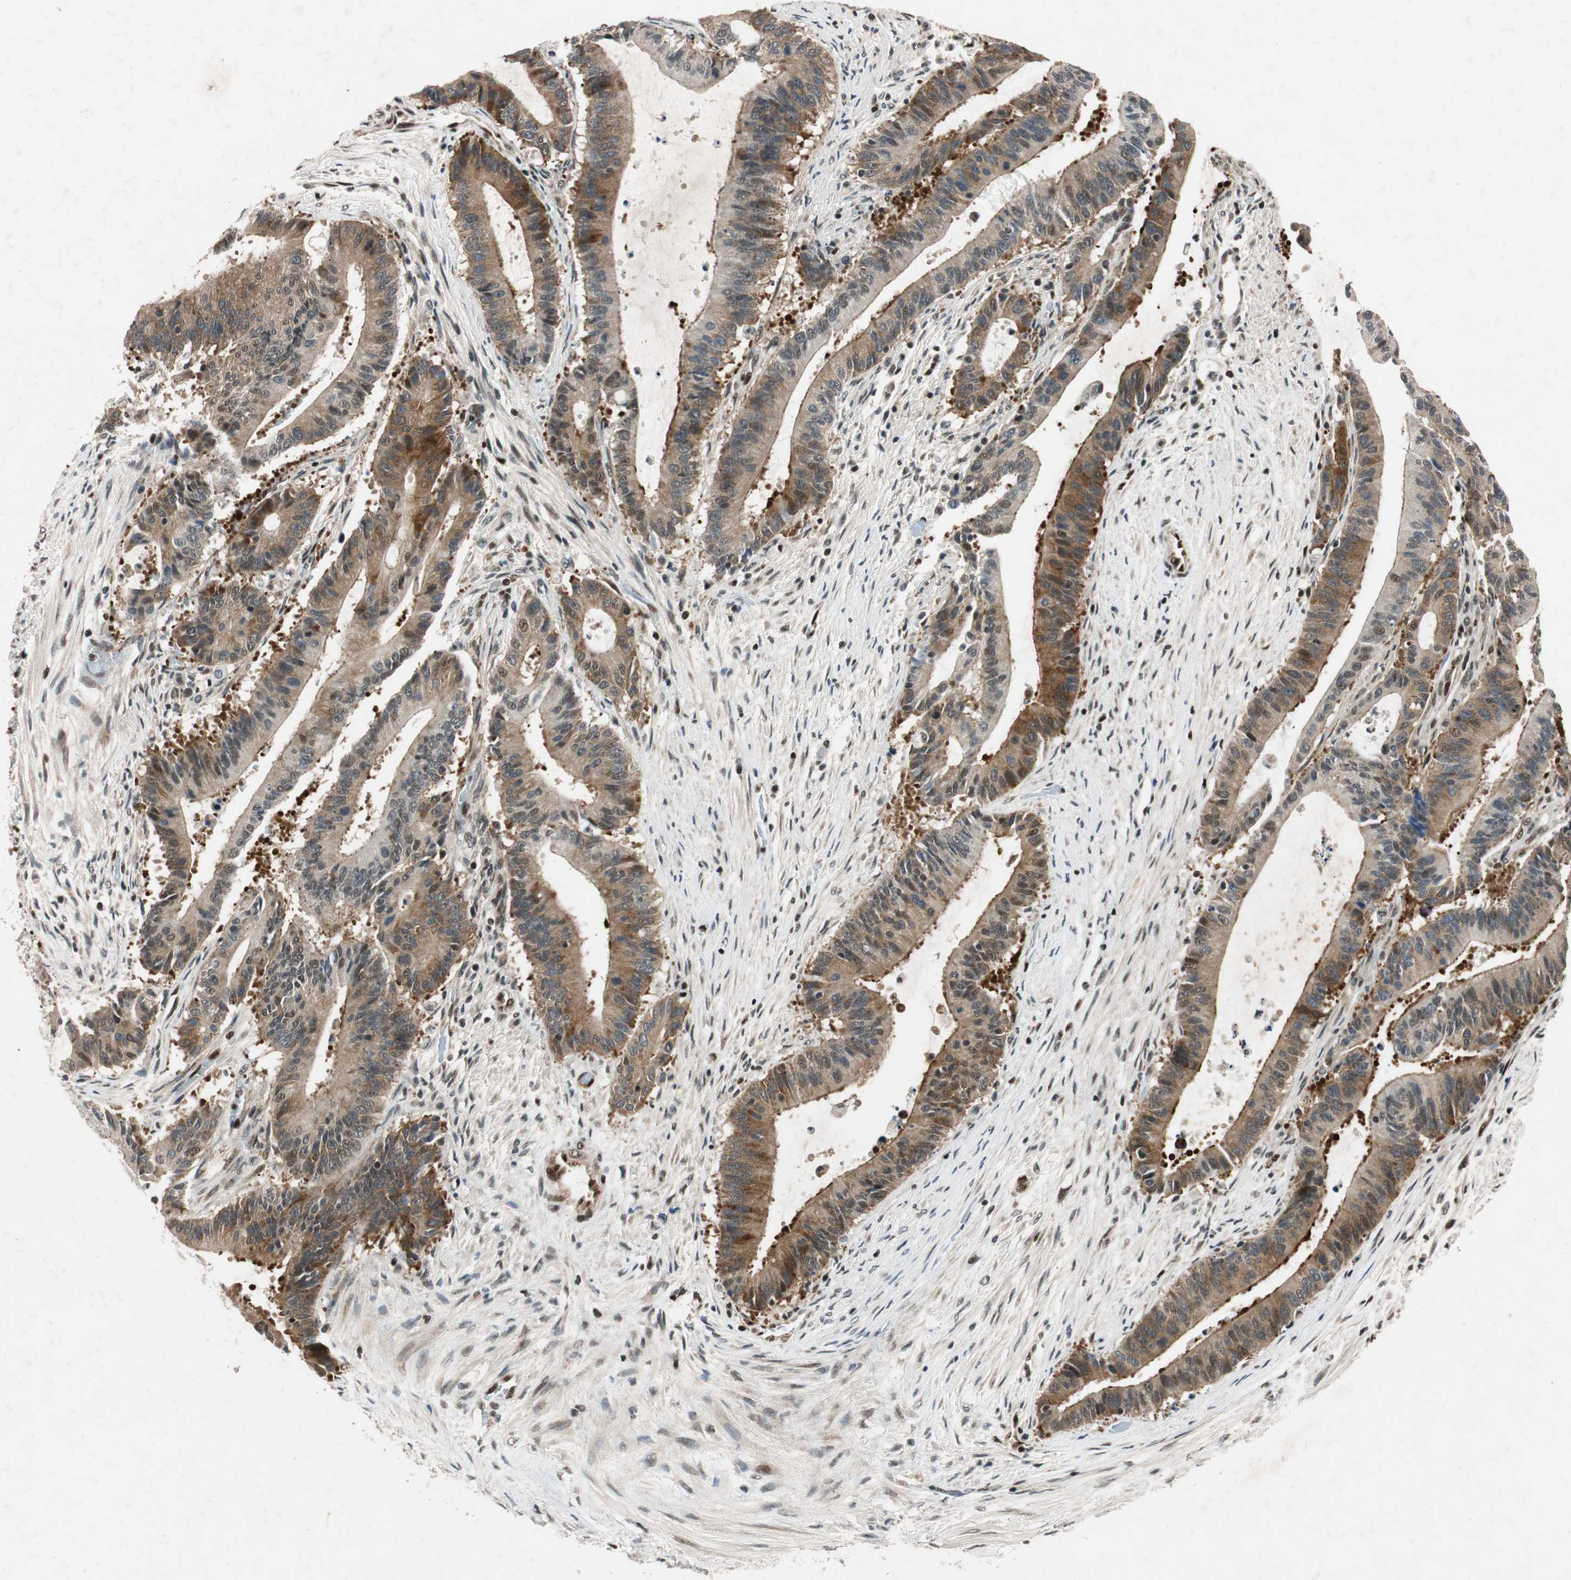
{"staining": {"intensity": "moderate", "quantity": "25%-75%", "location": "cytoplasmic/membranous"}, "tissue": "liver cancer", "cell_type": "Tumor cells", "image_type": "cancer", "snomed": [{"axis": "morphology", "description": "Cholangiocarcinoma"}, {"axis": "topography", "description": "Liver"}], "caption": "Cholangiocarcinoma (liver) stained with immunohistochemistry reveals moderate cytoplasmic/membranous positivity in approximately 25%-75% of tumor cells. The staining was performed using DAB (3,3'-diaminobenzidine) to visualize the protein expression in brown, while the nuclei were stained in blue with hematoxylin (Magnification: 20x).", "gene": "NCBP3", "patient": {"sex": "female", "age": 73}}